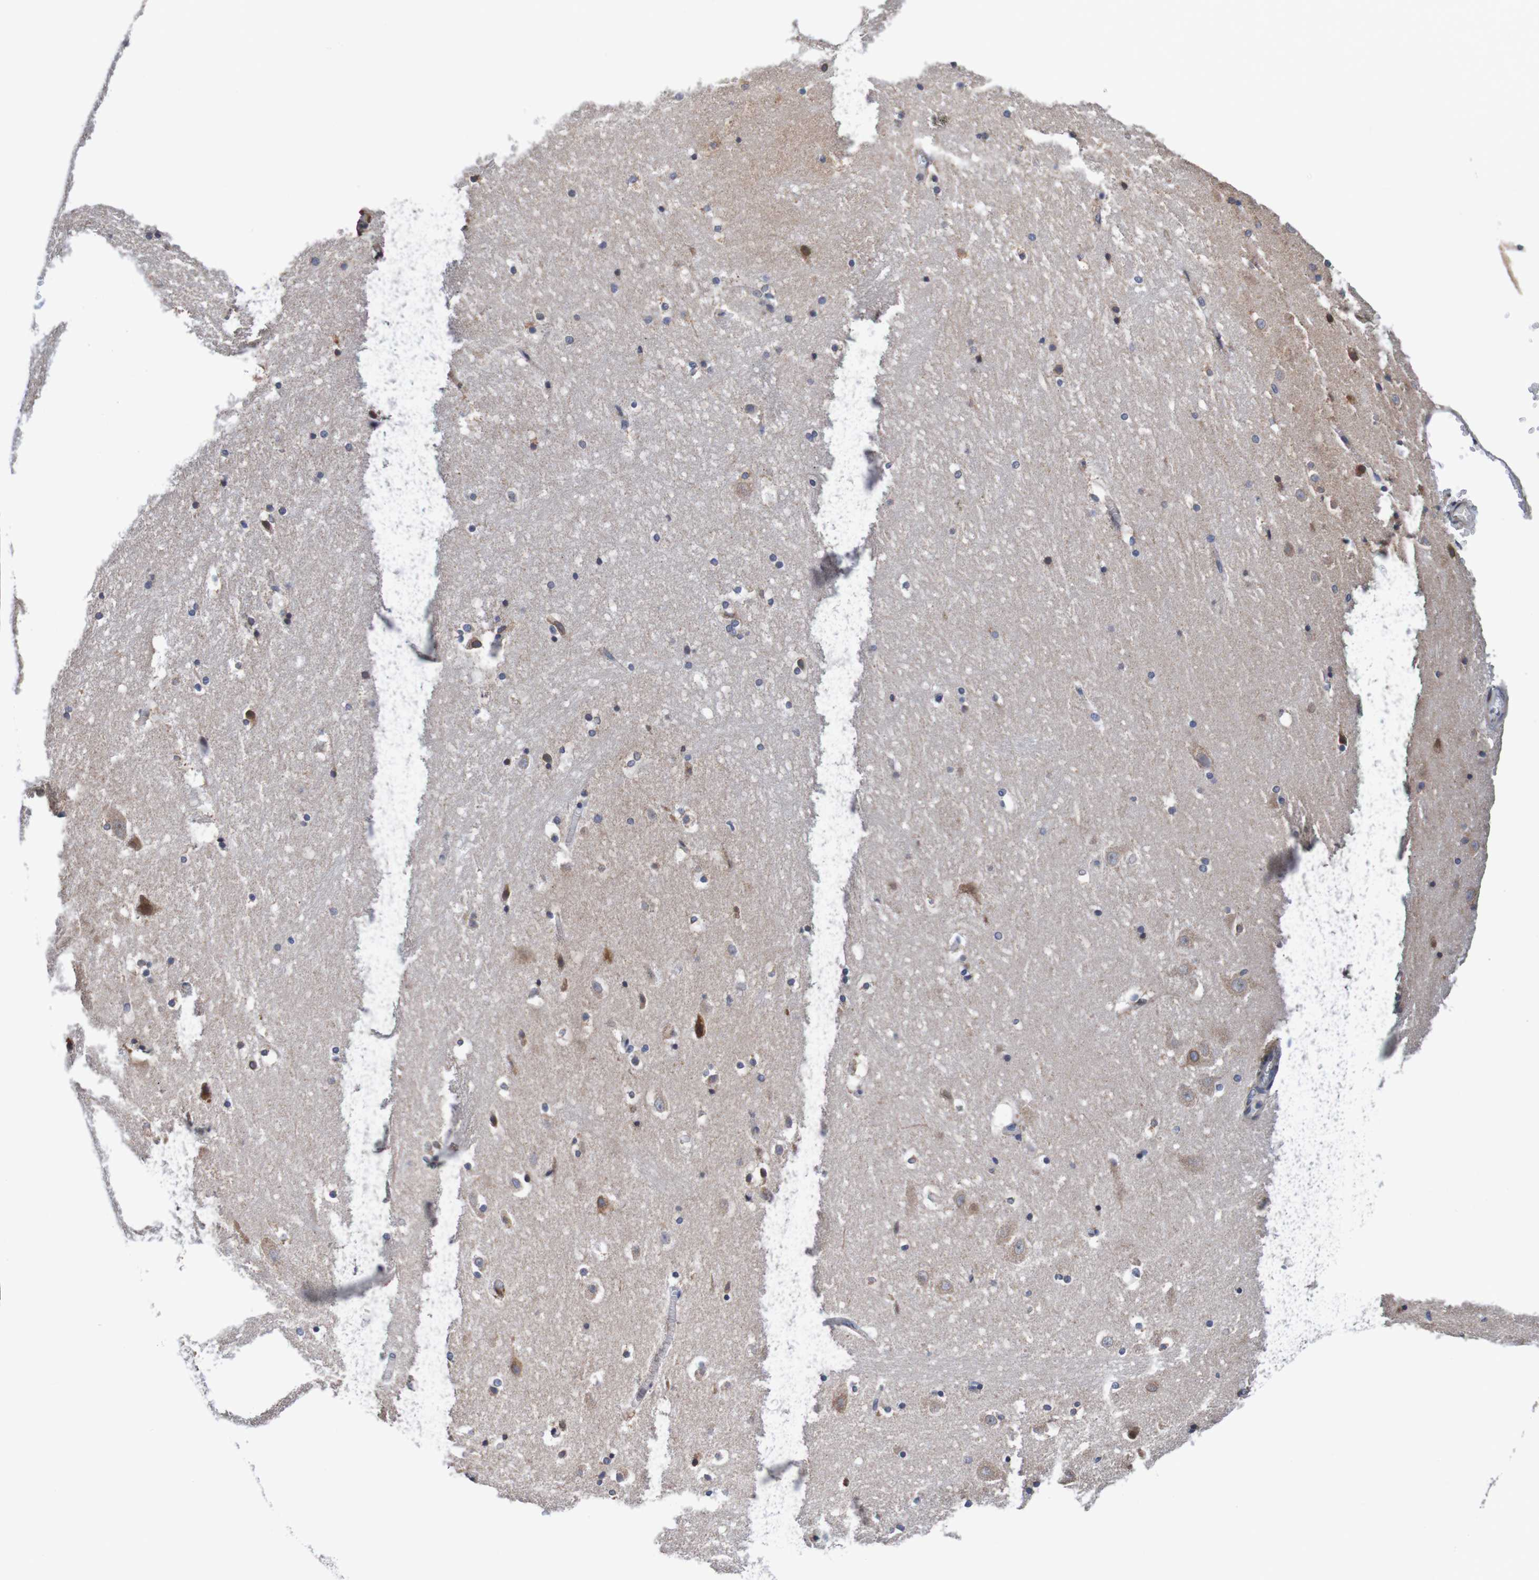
{"staining": {"intensity": "weak", "quantity": "<25%", "location": "cytoplasmic/membranous"}, "tissue": "hippocampus", "cell_type": "Glial cells", "image_type": "normal", "snomed": [{"axis": "morphology", "description": "Normal tissue, NOS"}, {"axis": "topography", "description": "Hippocampus"}], "caption": "Immunohistochemical staining of unremarkable hippocampus demonstrates no significant staining in glial cells. The staining is performed using DAB (3,3'-diaminobenzidine) brown chromogen with nuclei counter-stained in using hematoxylin.", "gene": "FIBP", "patient": {"sex": "male", "age": 45}}